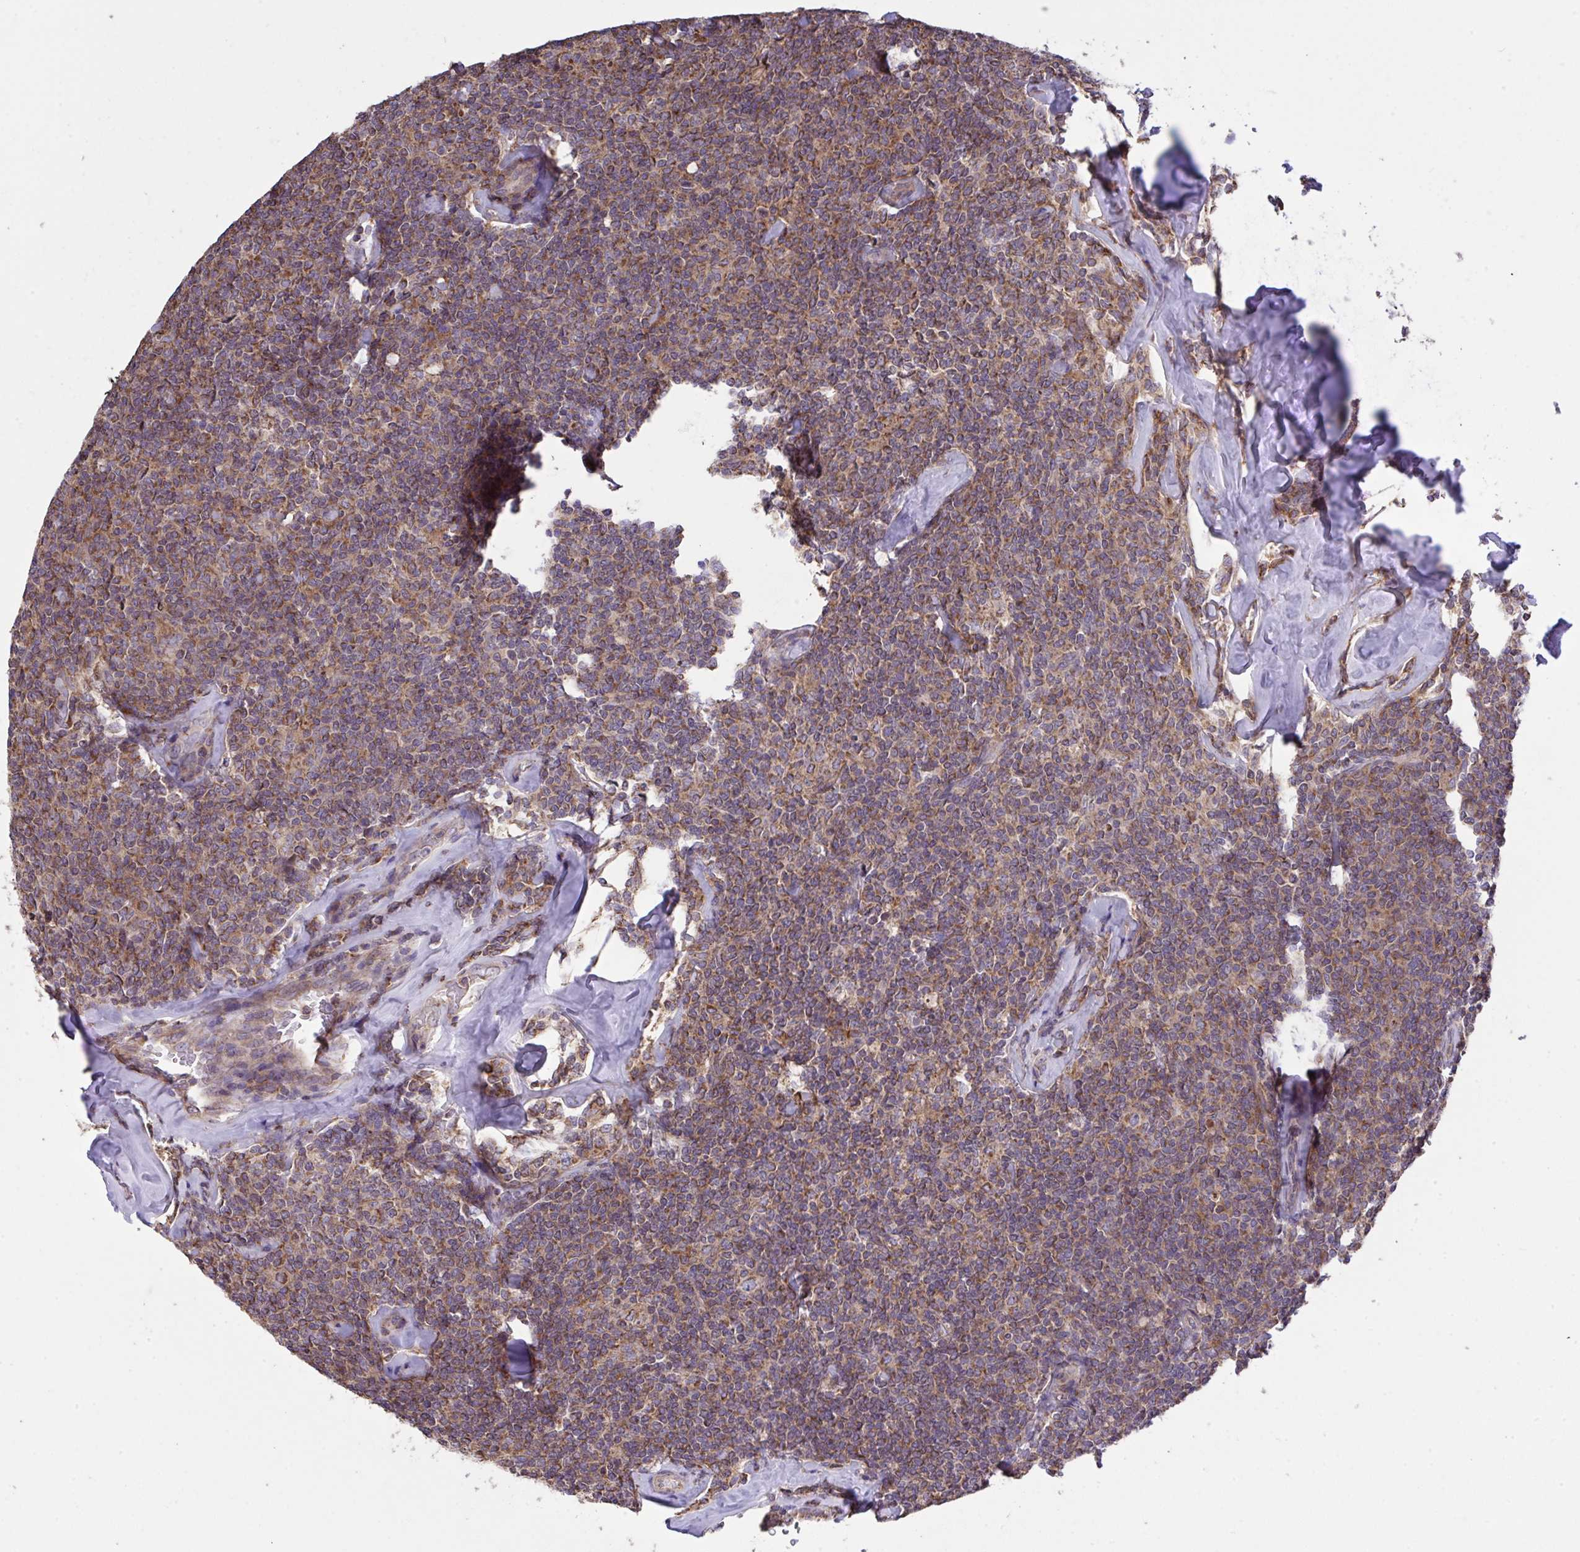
{"staining": {"intensity": "moderate", "quantity": ">75%", "location": "cytoplasmic/membranous"}, "tissue": "lymphoma", "cell_type": "Tumor cells", "image_type": "cancer", "snomed": [{"axis": "morphology", "description": "Malignant lymphoma, non-Hodgkin's type, Low grade"}, {"axis": "topography", "description": "Lymph node"}], "caption": "The micrograph shows immunohistochemical staining of malignant lymphoma, non-Hodgkin's type (low-grade). There is moderate cytoplasmic/membranous staining is seen in about >75% of tumor cells. The staining was performed using DAB (3,3'-diaminobenzidine) to visualize the protein expression in brown, while the nuclei were stained in blue with hematoxylin (Magnification: 20x).", "gene": "PPM1H", "patient": {"sex": "female", "age": 56}}